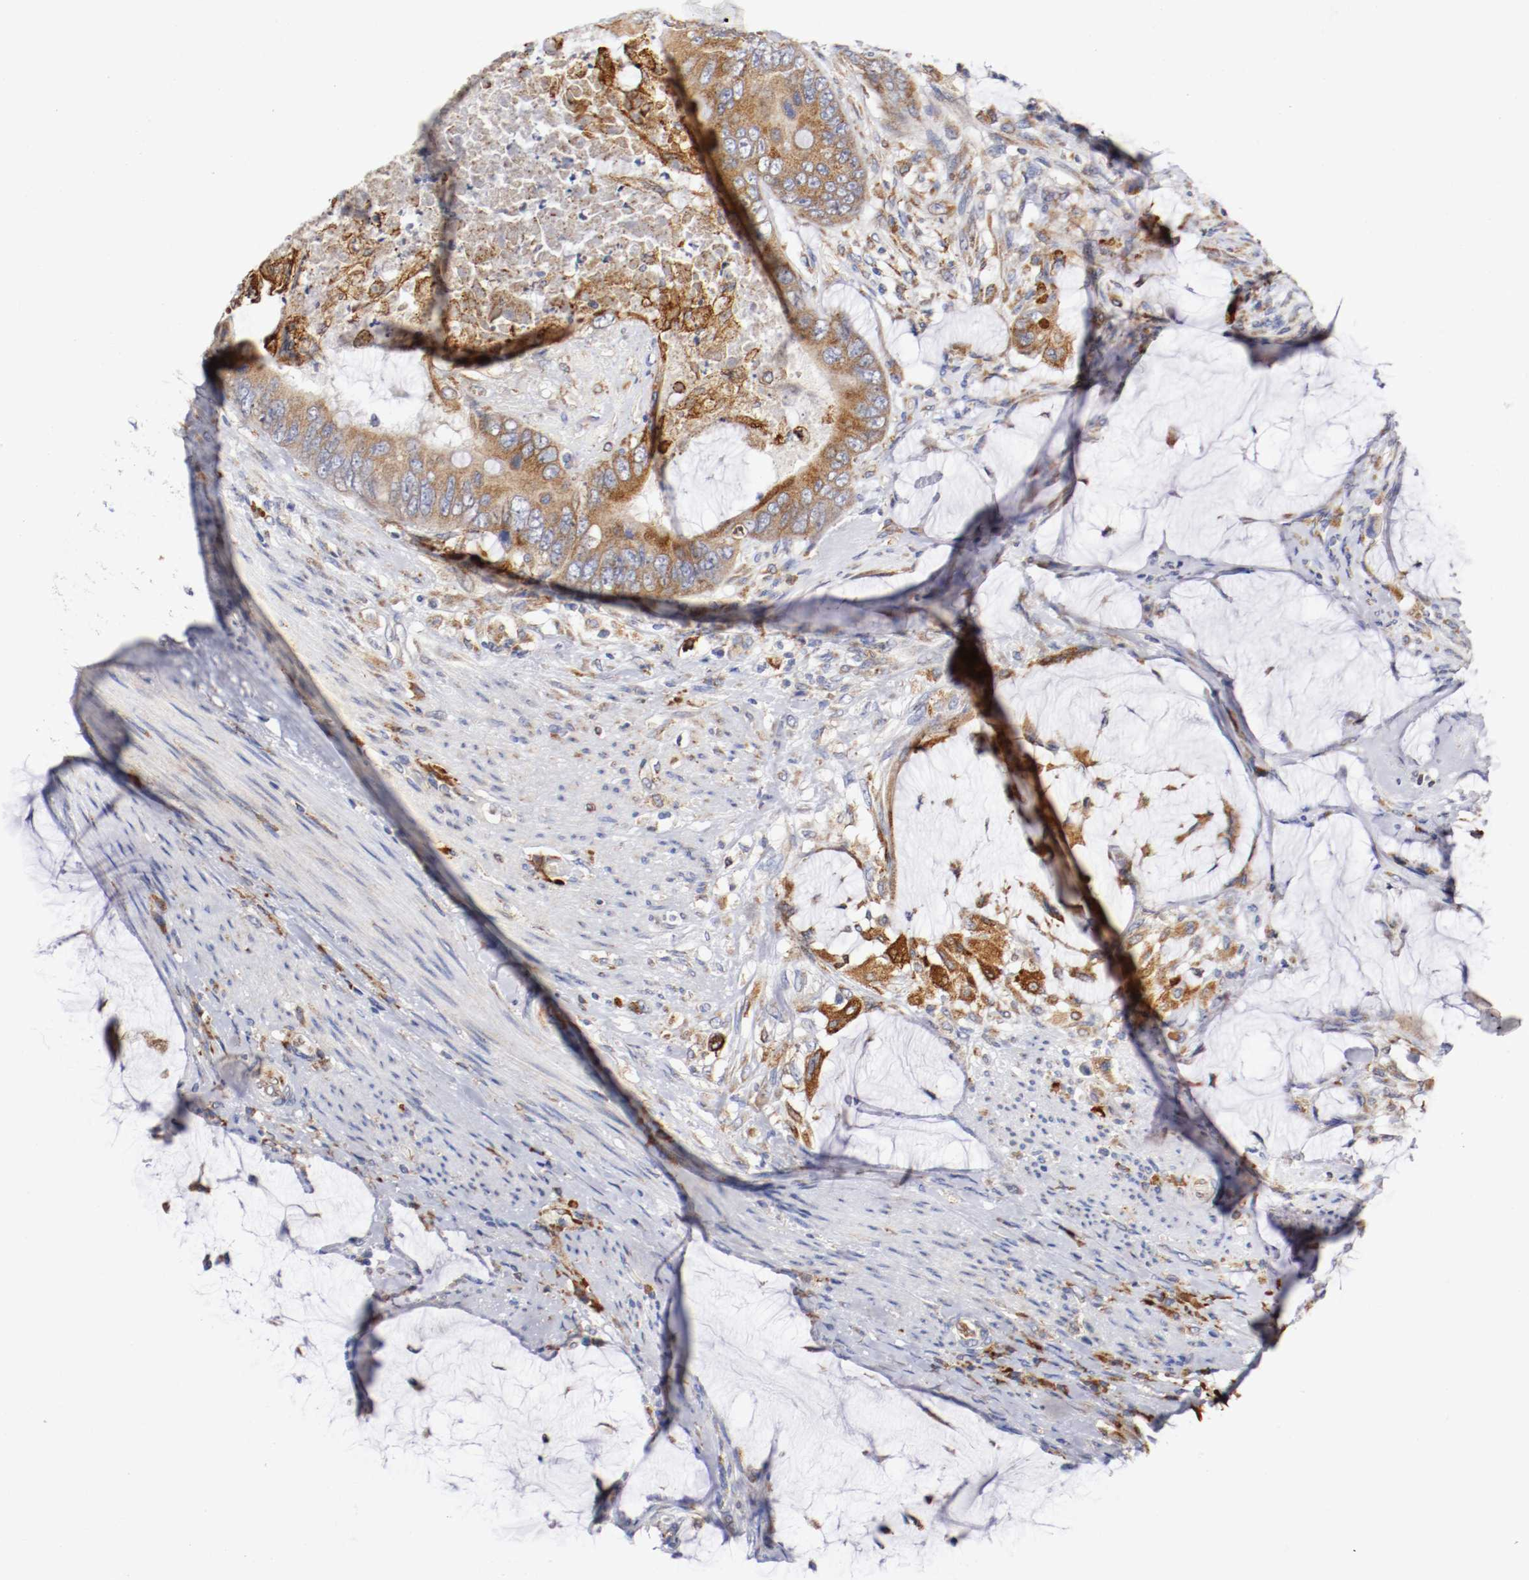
{"staining": {"intensity": "moderate", "quantity": ">75%", "location": "cytoplasmic/membranous"}, "tissue": "colorectal cancer", "cell_type": "Tumor cells", "image_type": "cancer", "snomed": [{"axis": "morphology", "description": "Adenocarcinoma, NOS"}, {"axis": "topography", "description": "Rectum"}], "caption": "DAB (3,3'-diaminobenzidine) immunohistochemical staining of colorectal cancer exhibits moderate cytoplasmic/membranous protein staining in about >75% of tumor cells.", "gene": "TRAF2", "patient": {"sex": "female", "age": 77}}